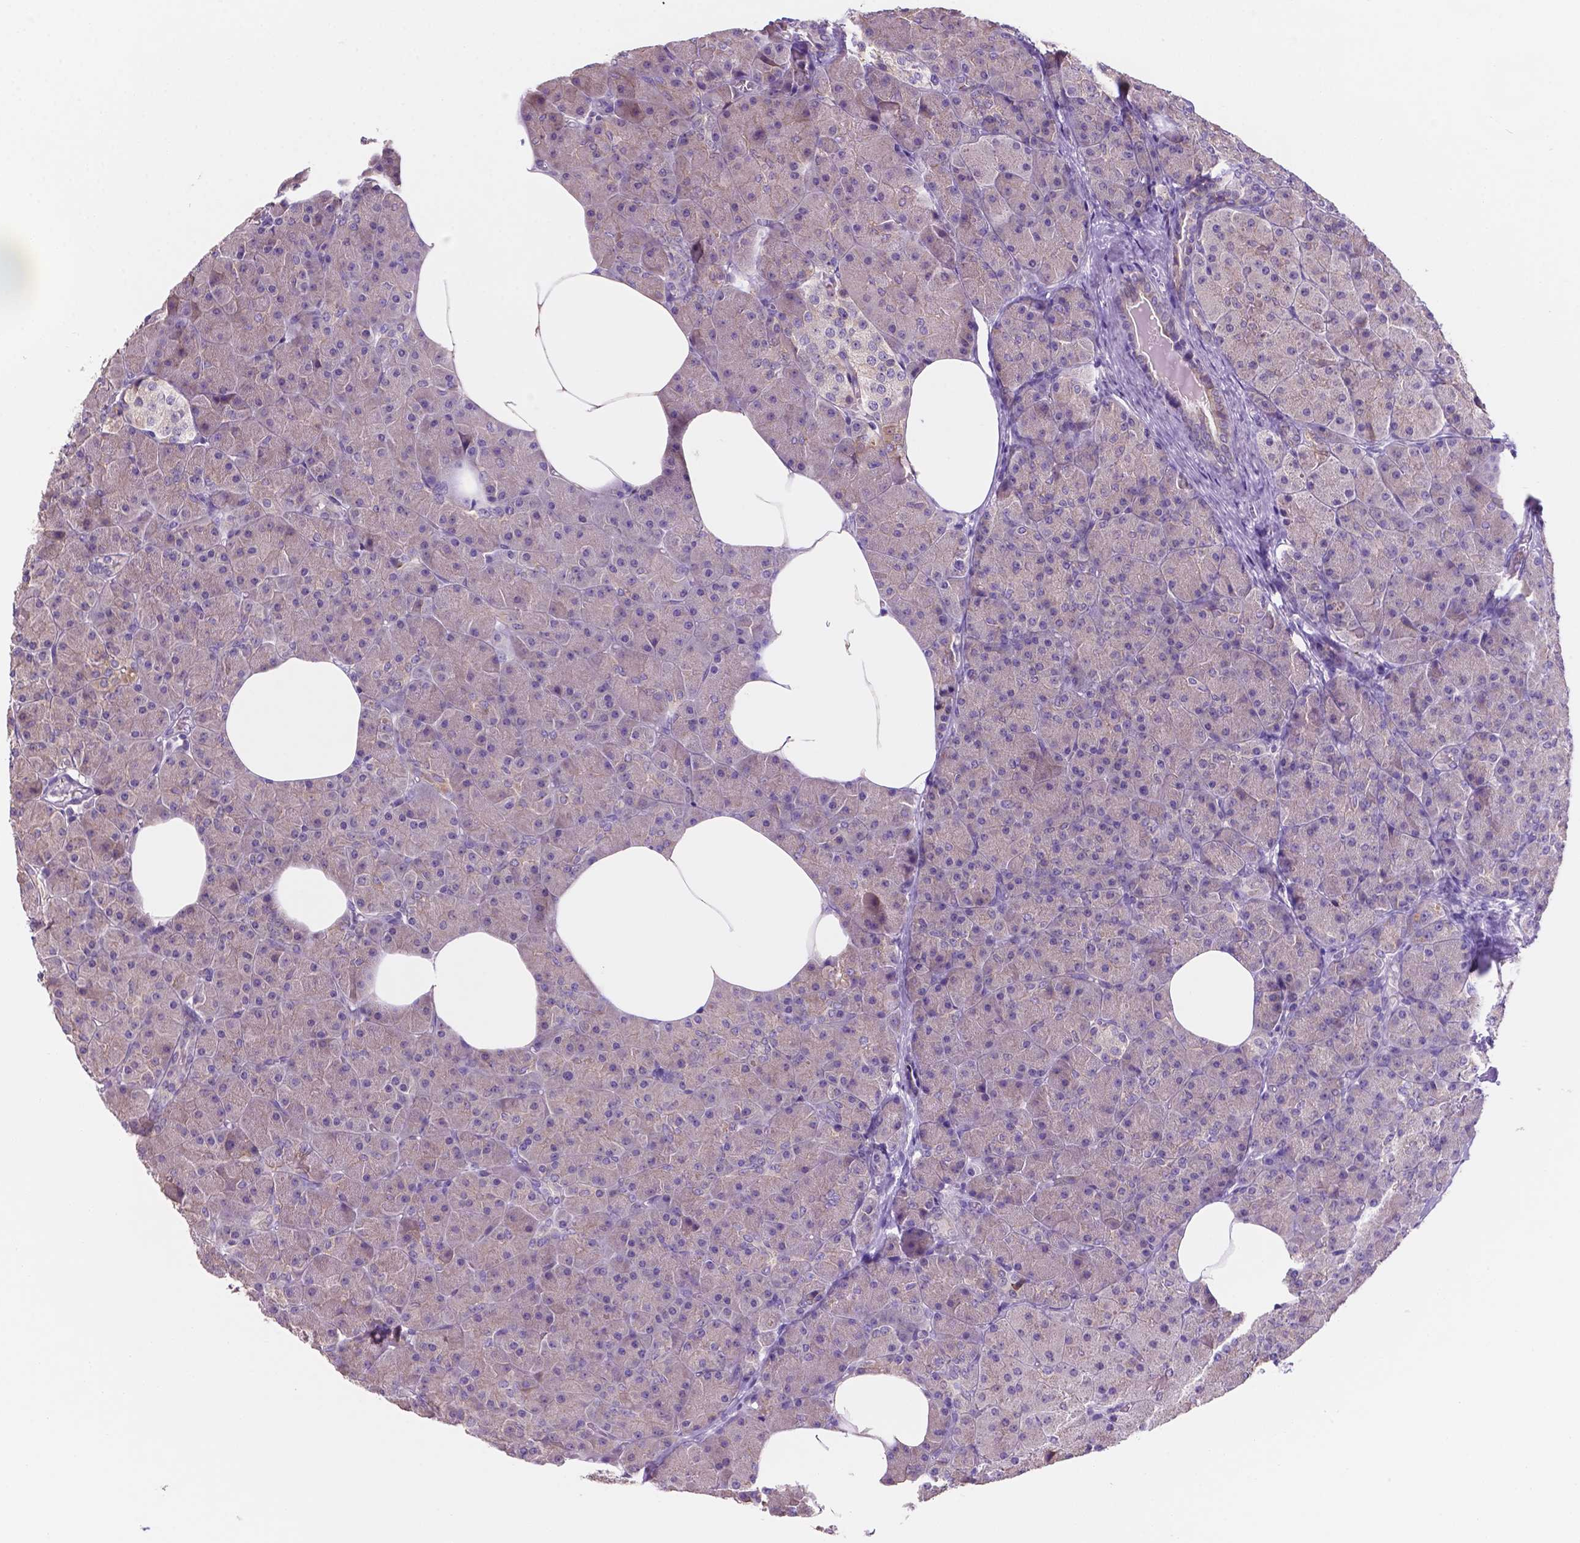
{"staining": {"intensity": "moderate", "quantity": "<25%", "location": "cytoplasmic/membranous"}, "tissue": "pancreas", "cell_type": "Exocrine glandular cells", "image_type": "normal", "snomed": [{"axis": "morphology", "description": "Normal tissue, NOS"}, {"axis": "topography", "description": "Pancreas"}], "caption": "Protein expression by IHC demonstrates moderate cytoplasmic/membranous expression in approximately <25% of exocrine glandular cells in normal pancreas.", "gene": "MKRN2OS", "patient": {"sex": "female", "age": 45}}